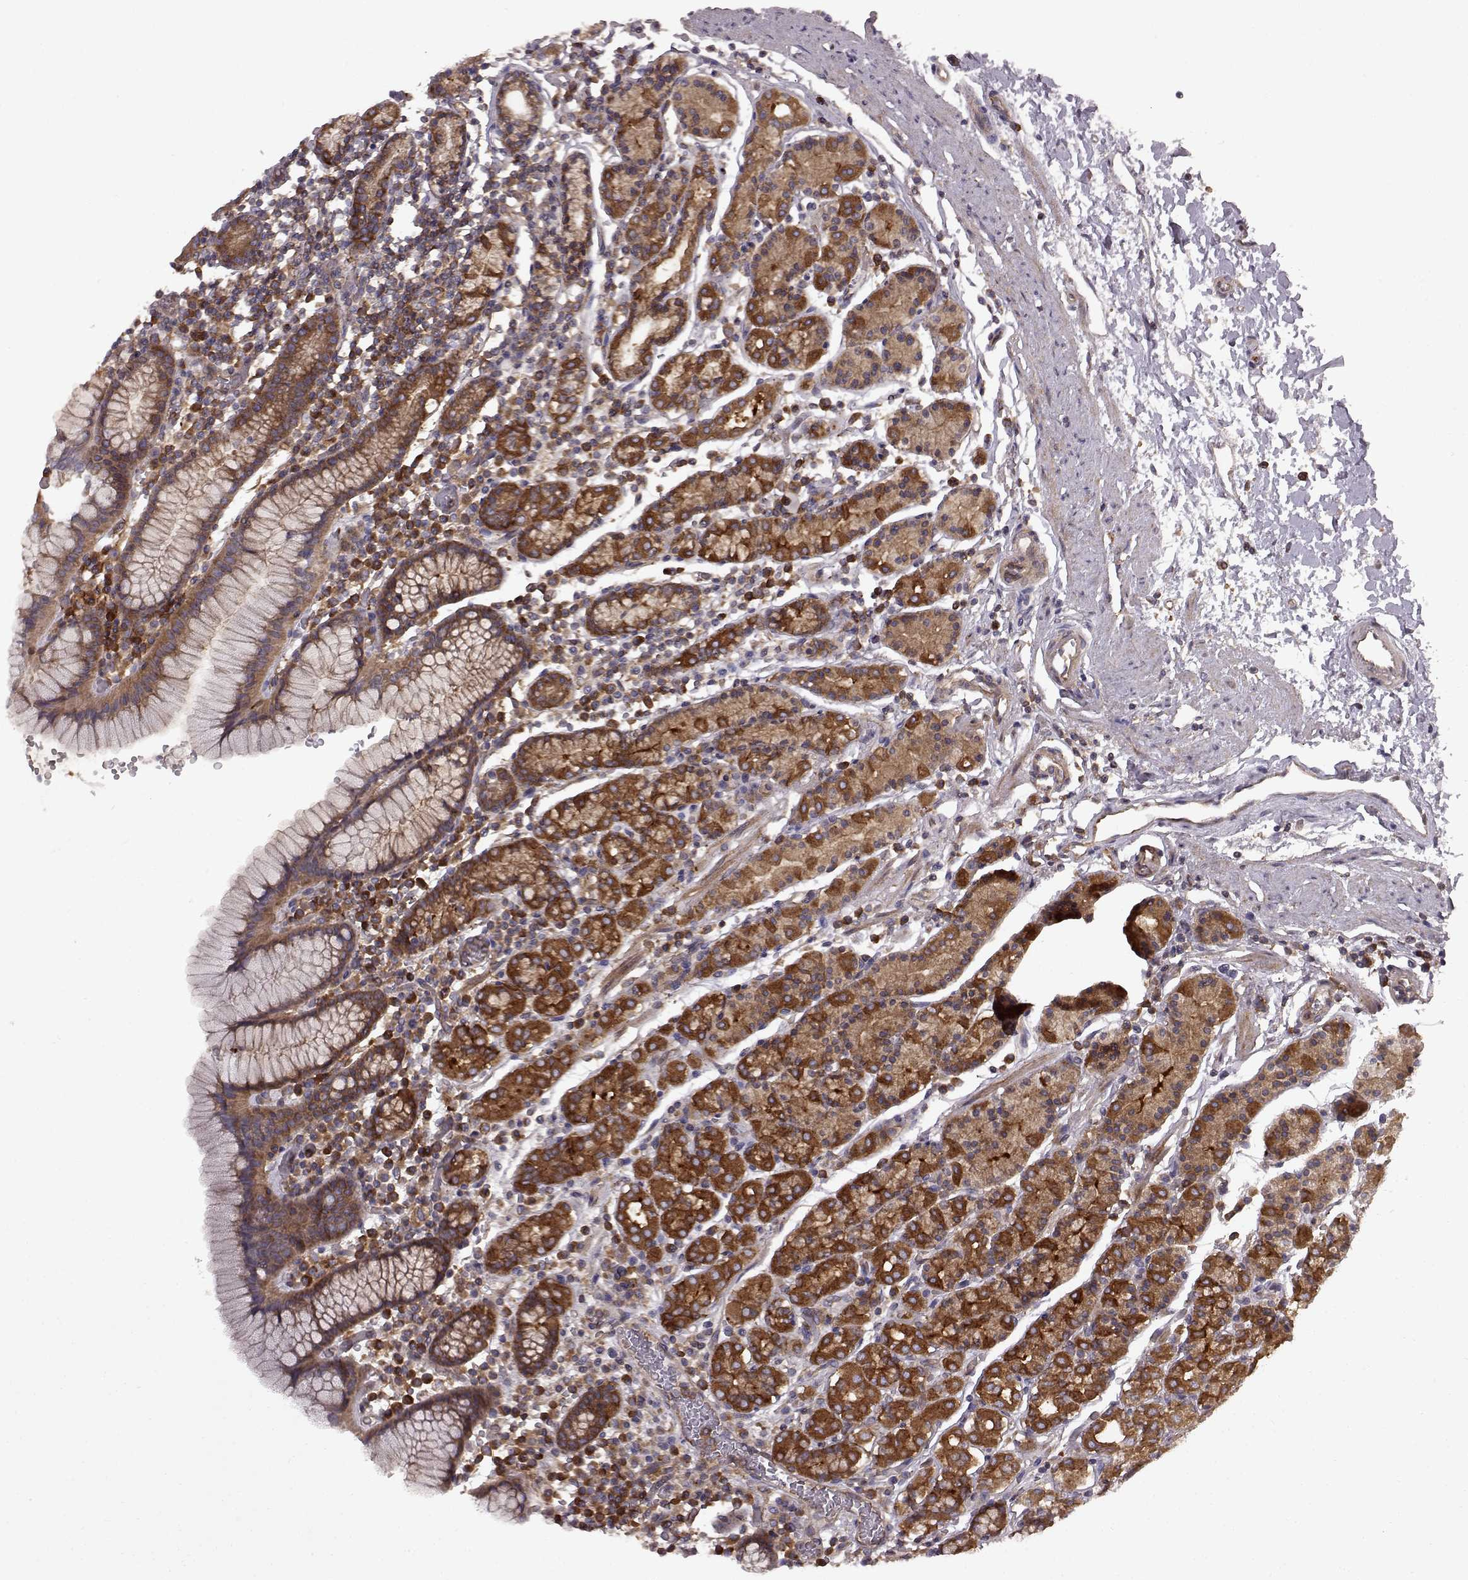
{"staining": {"intensity": "moderate", "quantity": ">75%", "location": "cytoplasmic/membranous"}, "tissue": "stomach", "cell_type": "Glandular cells", "image_type": "normal", "snomed": [{"axis": "morphology", "description": "Normal tissue, NOS"}, {"axis": "topography", "description": "Stomach, upper"}, {"axis": "topography", "description": "Stomach"}], "caption": "Immunohistochemical staining of benign stomach displays >75% levels of moderate cytoplasmic/membranous protein staining in about >75% of glandular cells.", "gene": "RABGAP1", "patient": {"sex": "male", "age": 62}}